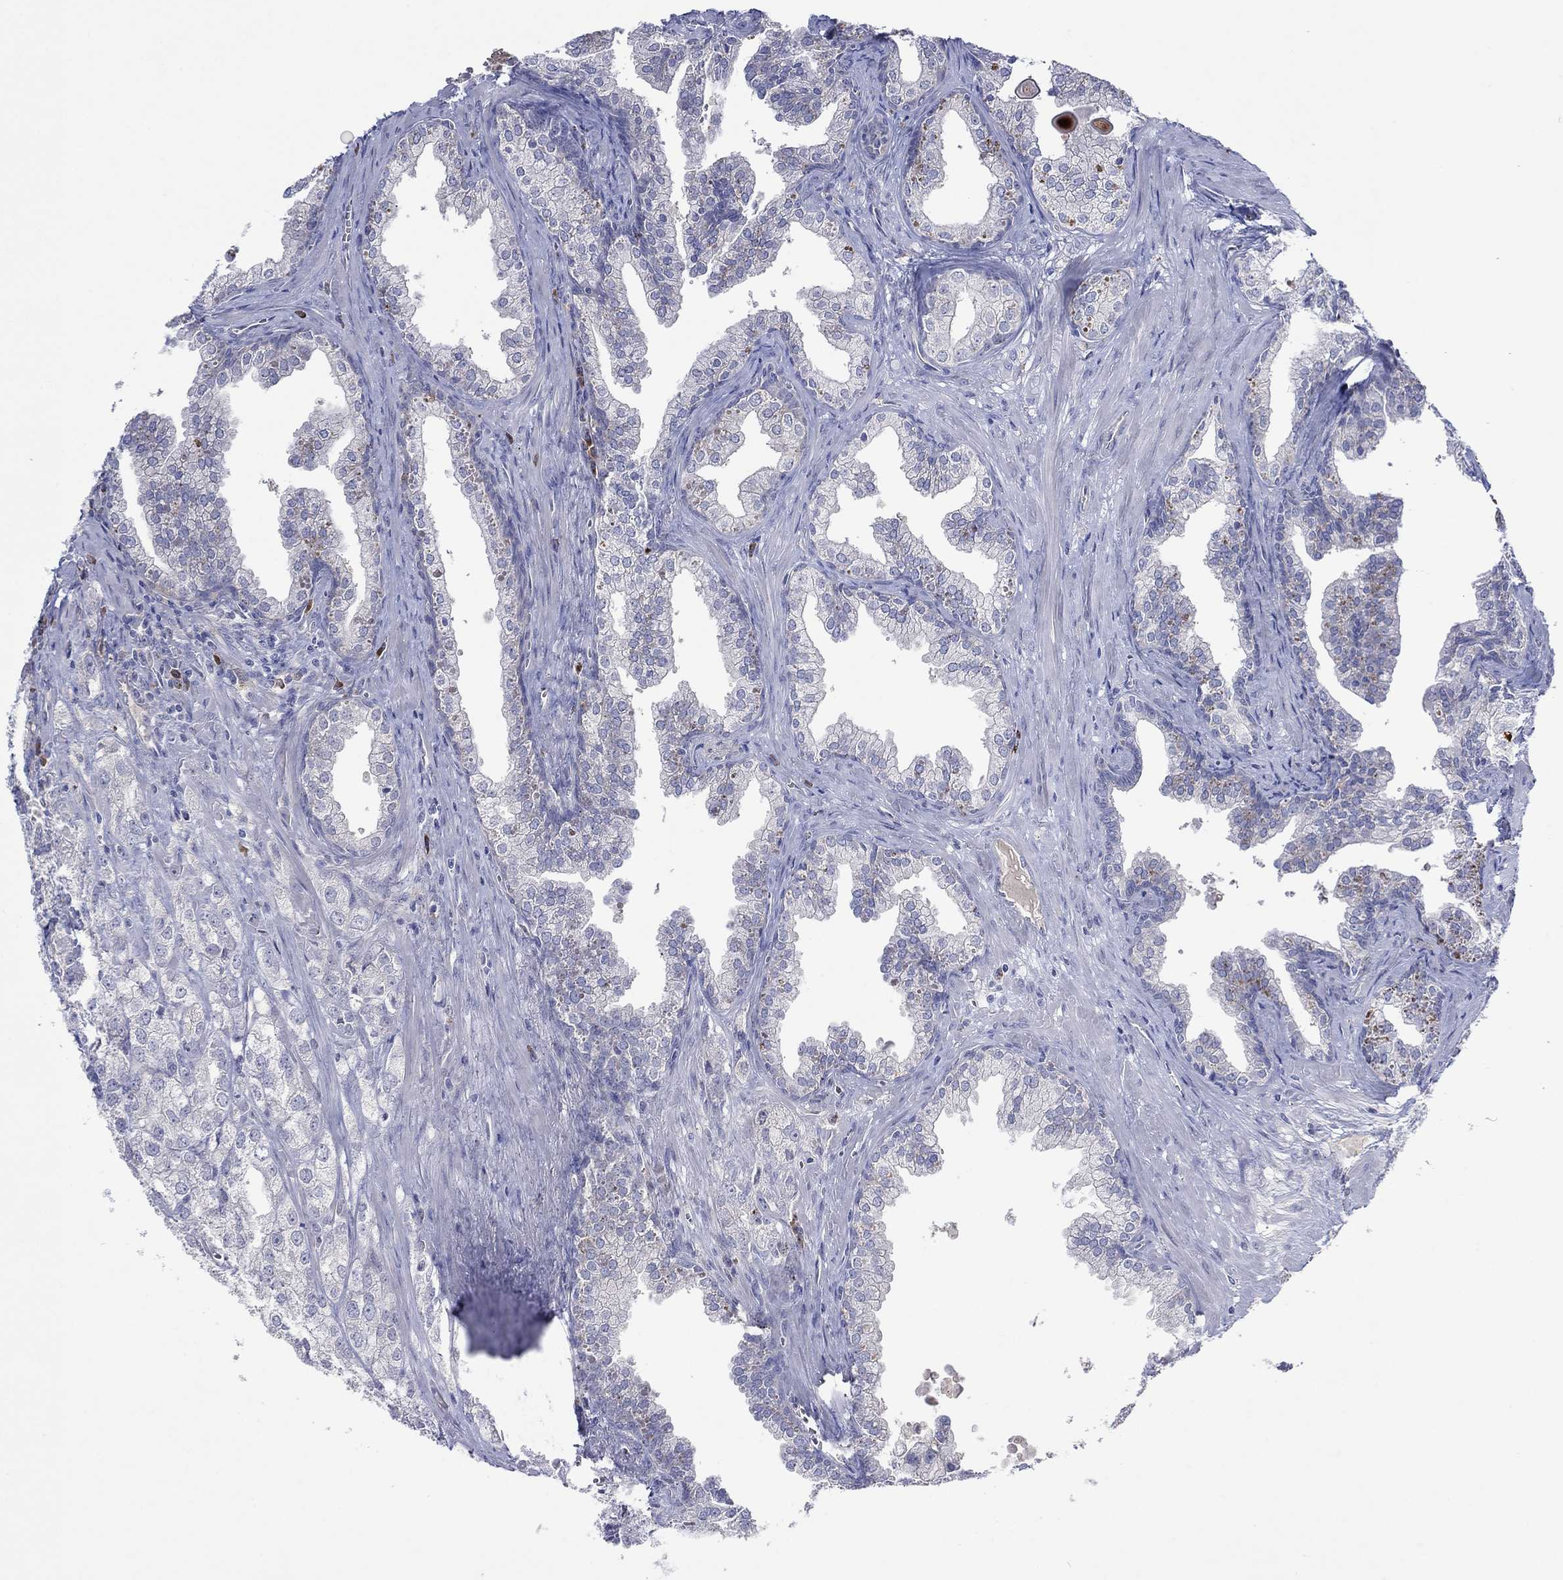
{"staining": {"intensity": "negative", "quantity": "none", "location": "none"}, "tissue": "prostate cancer", "cell_type": "Tumor cells", "image_type": "cancer", "snomed": [{"axis": "morphology", "description": "Adenocarcinoma, NOS"}, {"axis": "topography", "description": "Prostate"}], "caption": "Human prostate cancer stained for a protein using immunohistochemistry reveals no positivity in tumor cells.", "gene": "PLCL2", "patient": {"sex": "male", "age": 70}}